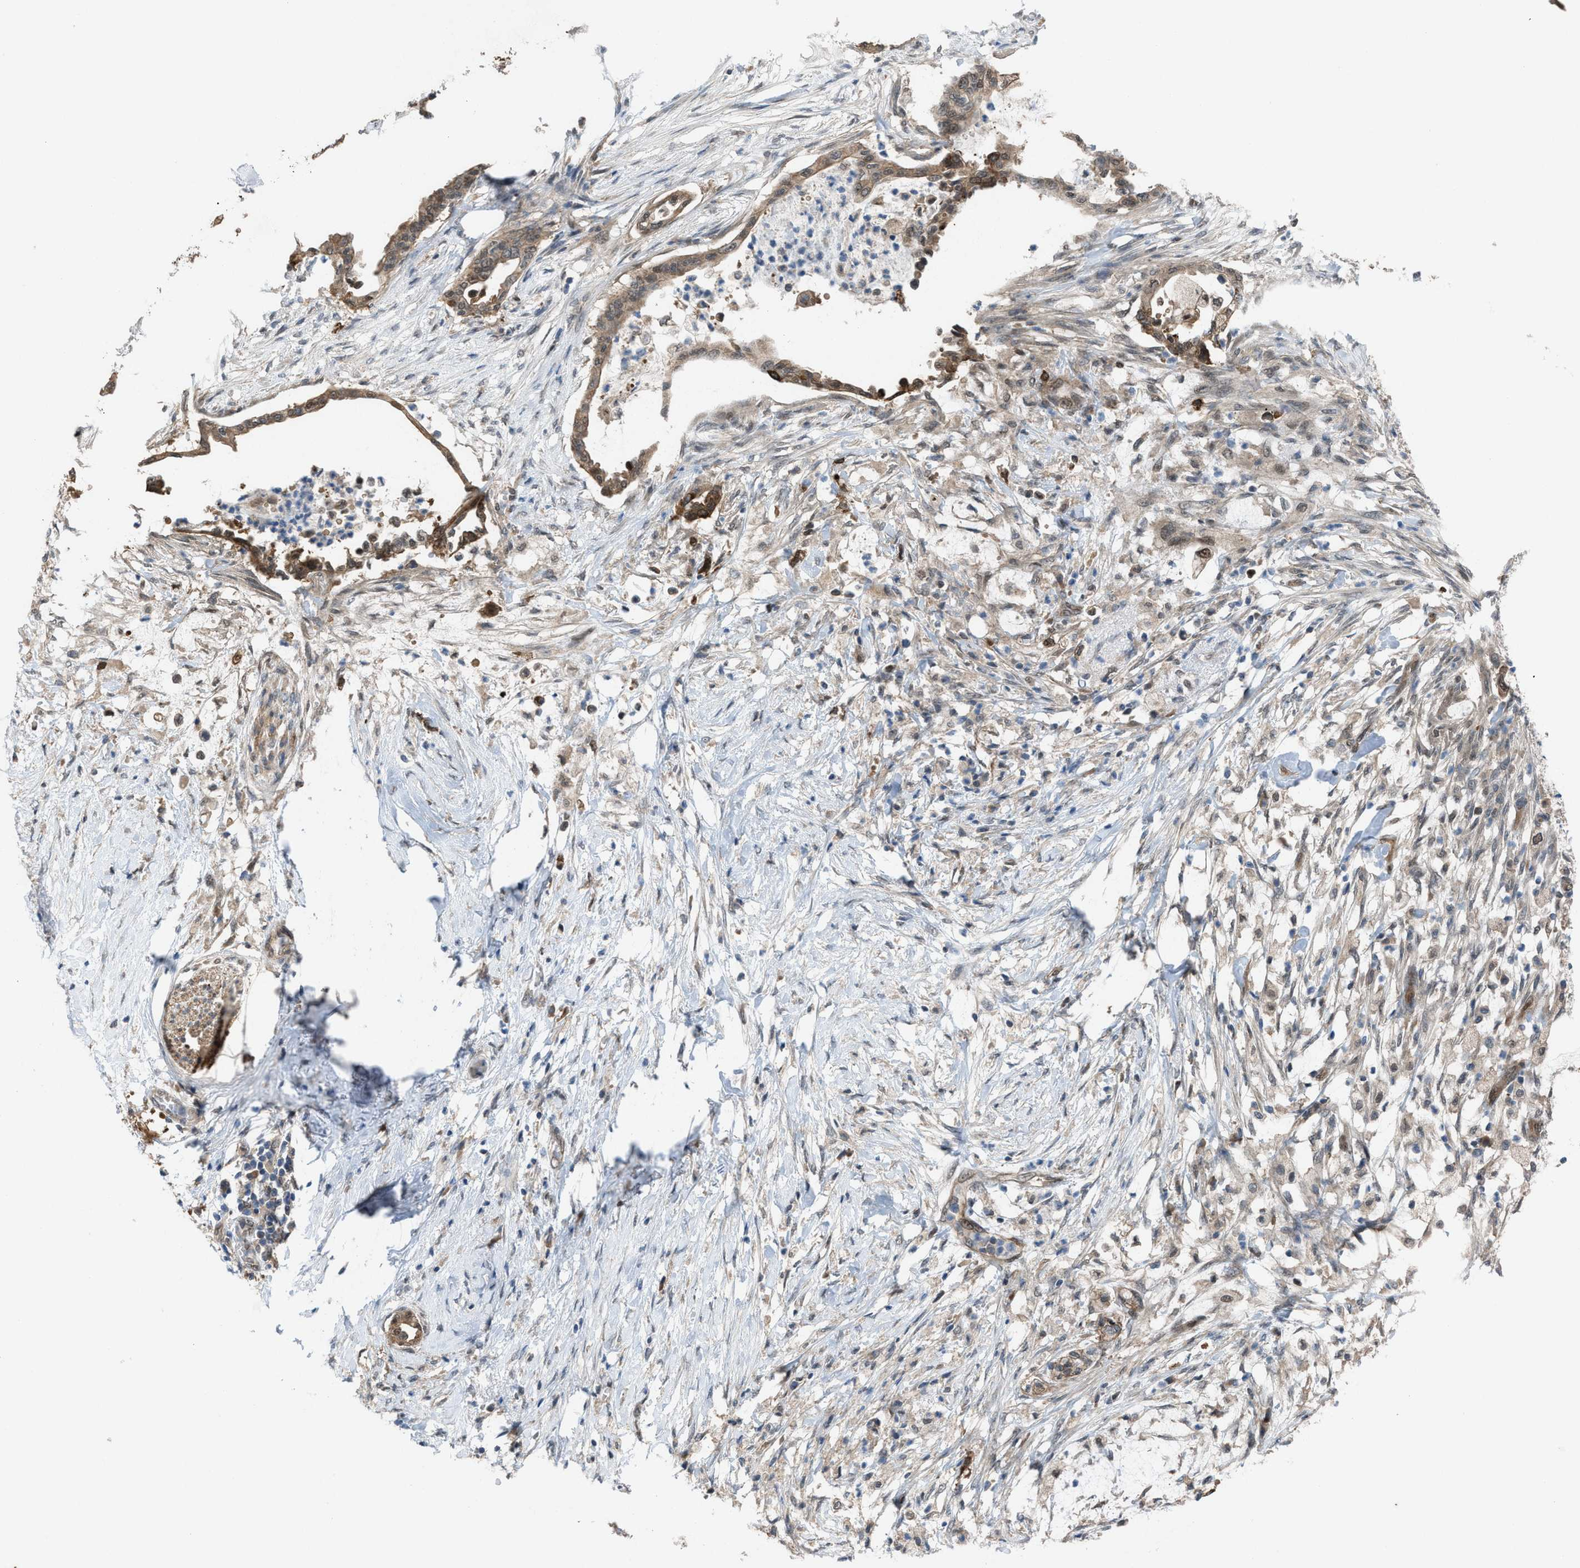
{"staining": {"intensity": "moderate", "quantity": ">75%", "location": "cytoplasmic/membranous"}, "tissue": "pancreatic cancer", "cell_type": "Tumor cells", "image_type": "cancer", "snomed": [{"axis": "morphology", "description": "Normal tissue, NOS"}, {"axis": "morphology", "description": "Adenocarcinoma, NOS"}, {"axis": "topography", "description": "Pancreas"}, {"axis": "topography", "description": "Duodenum"}], "caption": "This is a micrograph of IHC staining of pancreatic adenocarcinoma, which shows moderate expression in the cytoplasmic/membranous of tumor cells.", "gene": "PLAA", "patient": {"sex": "female", "age": 60}}